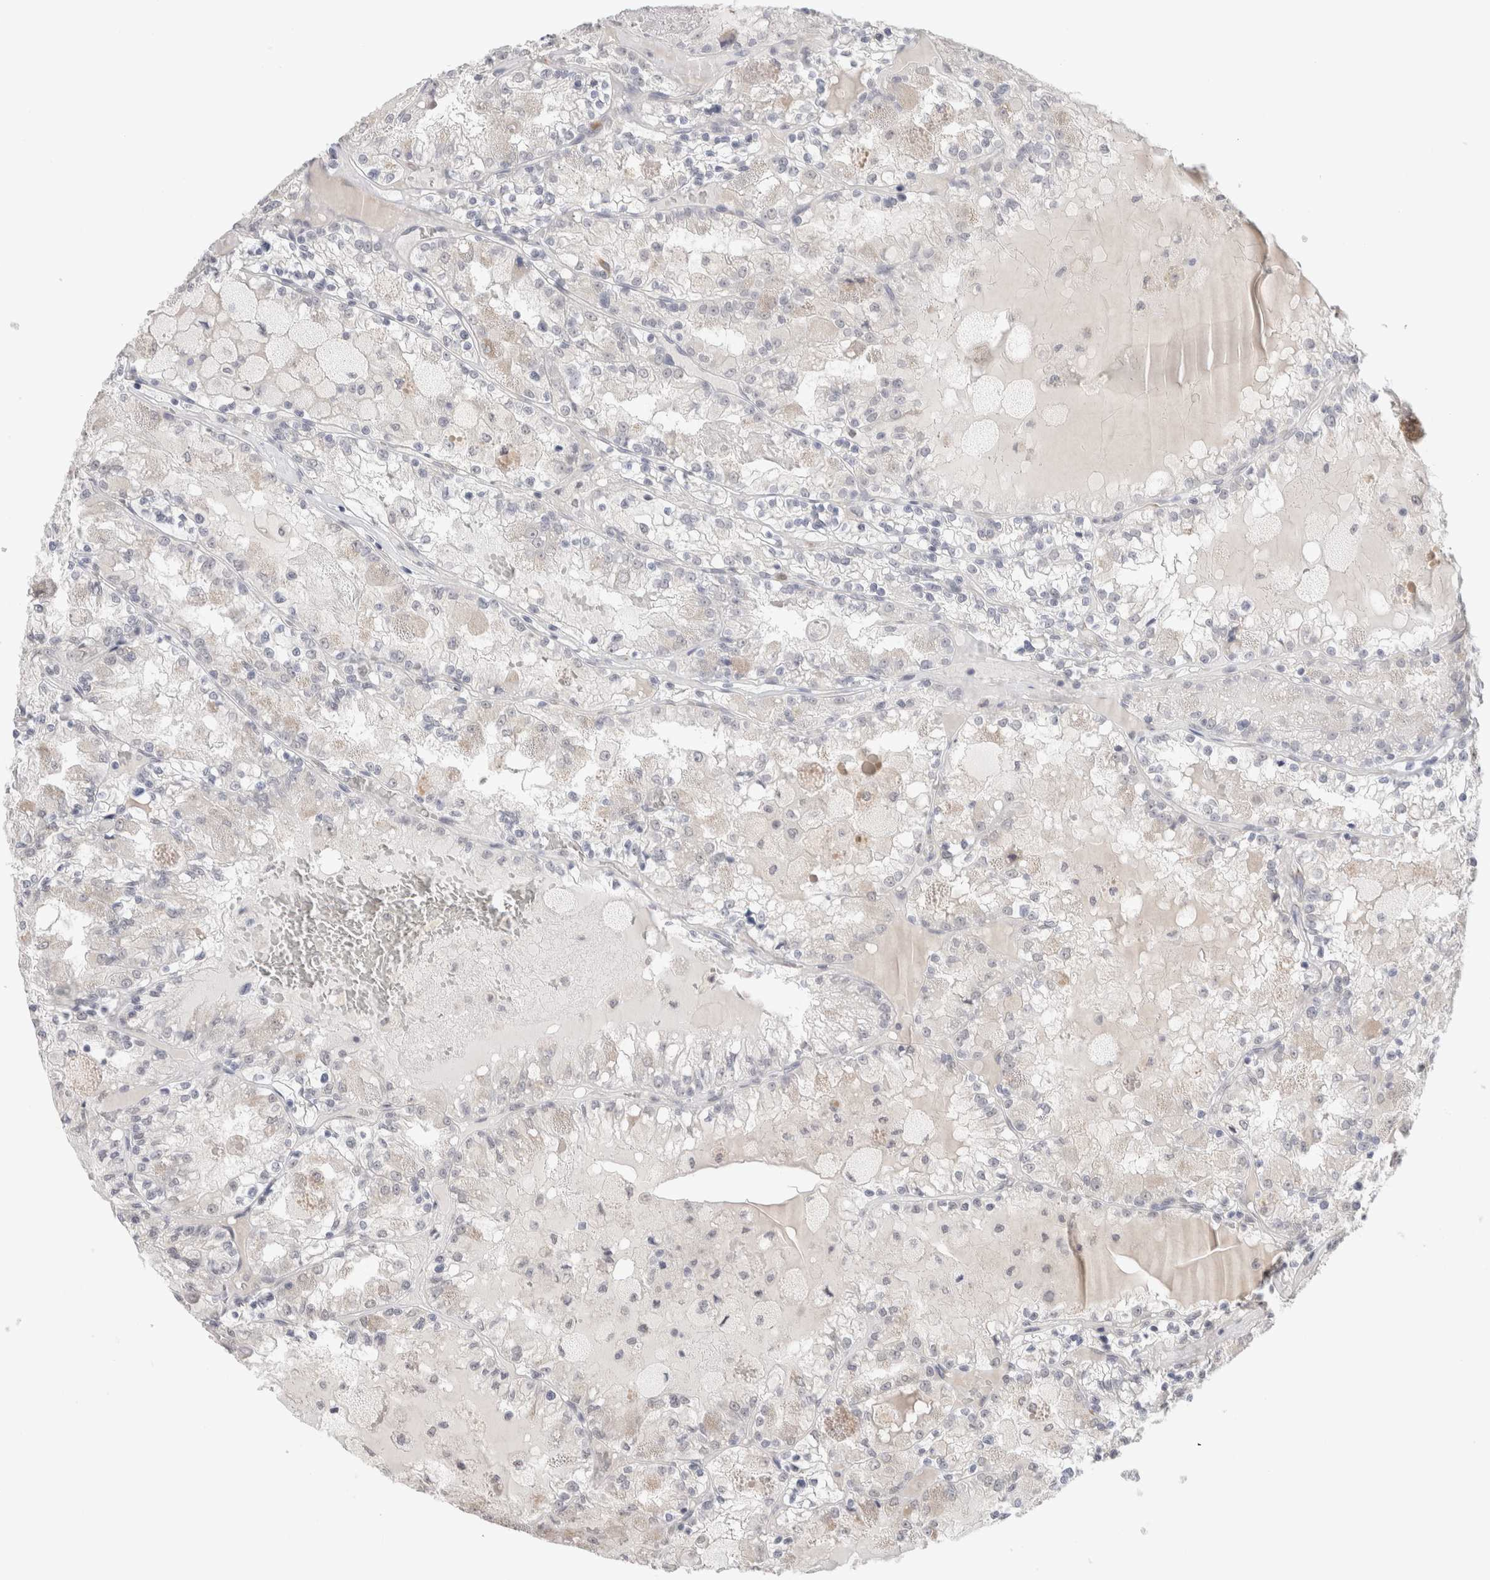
{"staining": {"intensity": "negative", "quantity": "none", "location": "none"}, "tissue": "renal cancer", "cell_type": "Tumor cells", "image_type": "cancer", "snomed": [{"axis": "morphology", "description": "Adenocarcinoma, NOS"}, {"axis": "topography", "description": "Kidney"}], "caption": "Immunohistochemical staining of renal cancer (adenocarcinoma) shows no significant expression in tumor cells.", "gene": "HDLBP", "patient": {"sex": "female", "age": 56}}